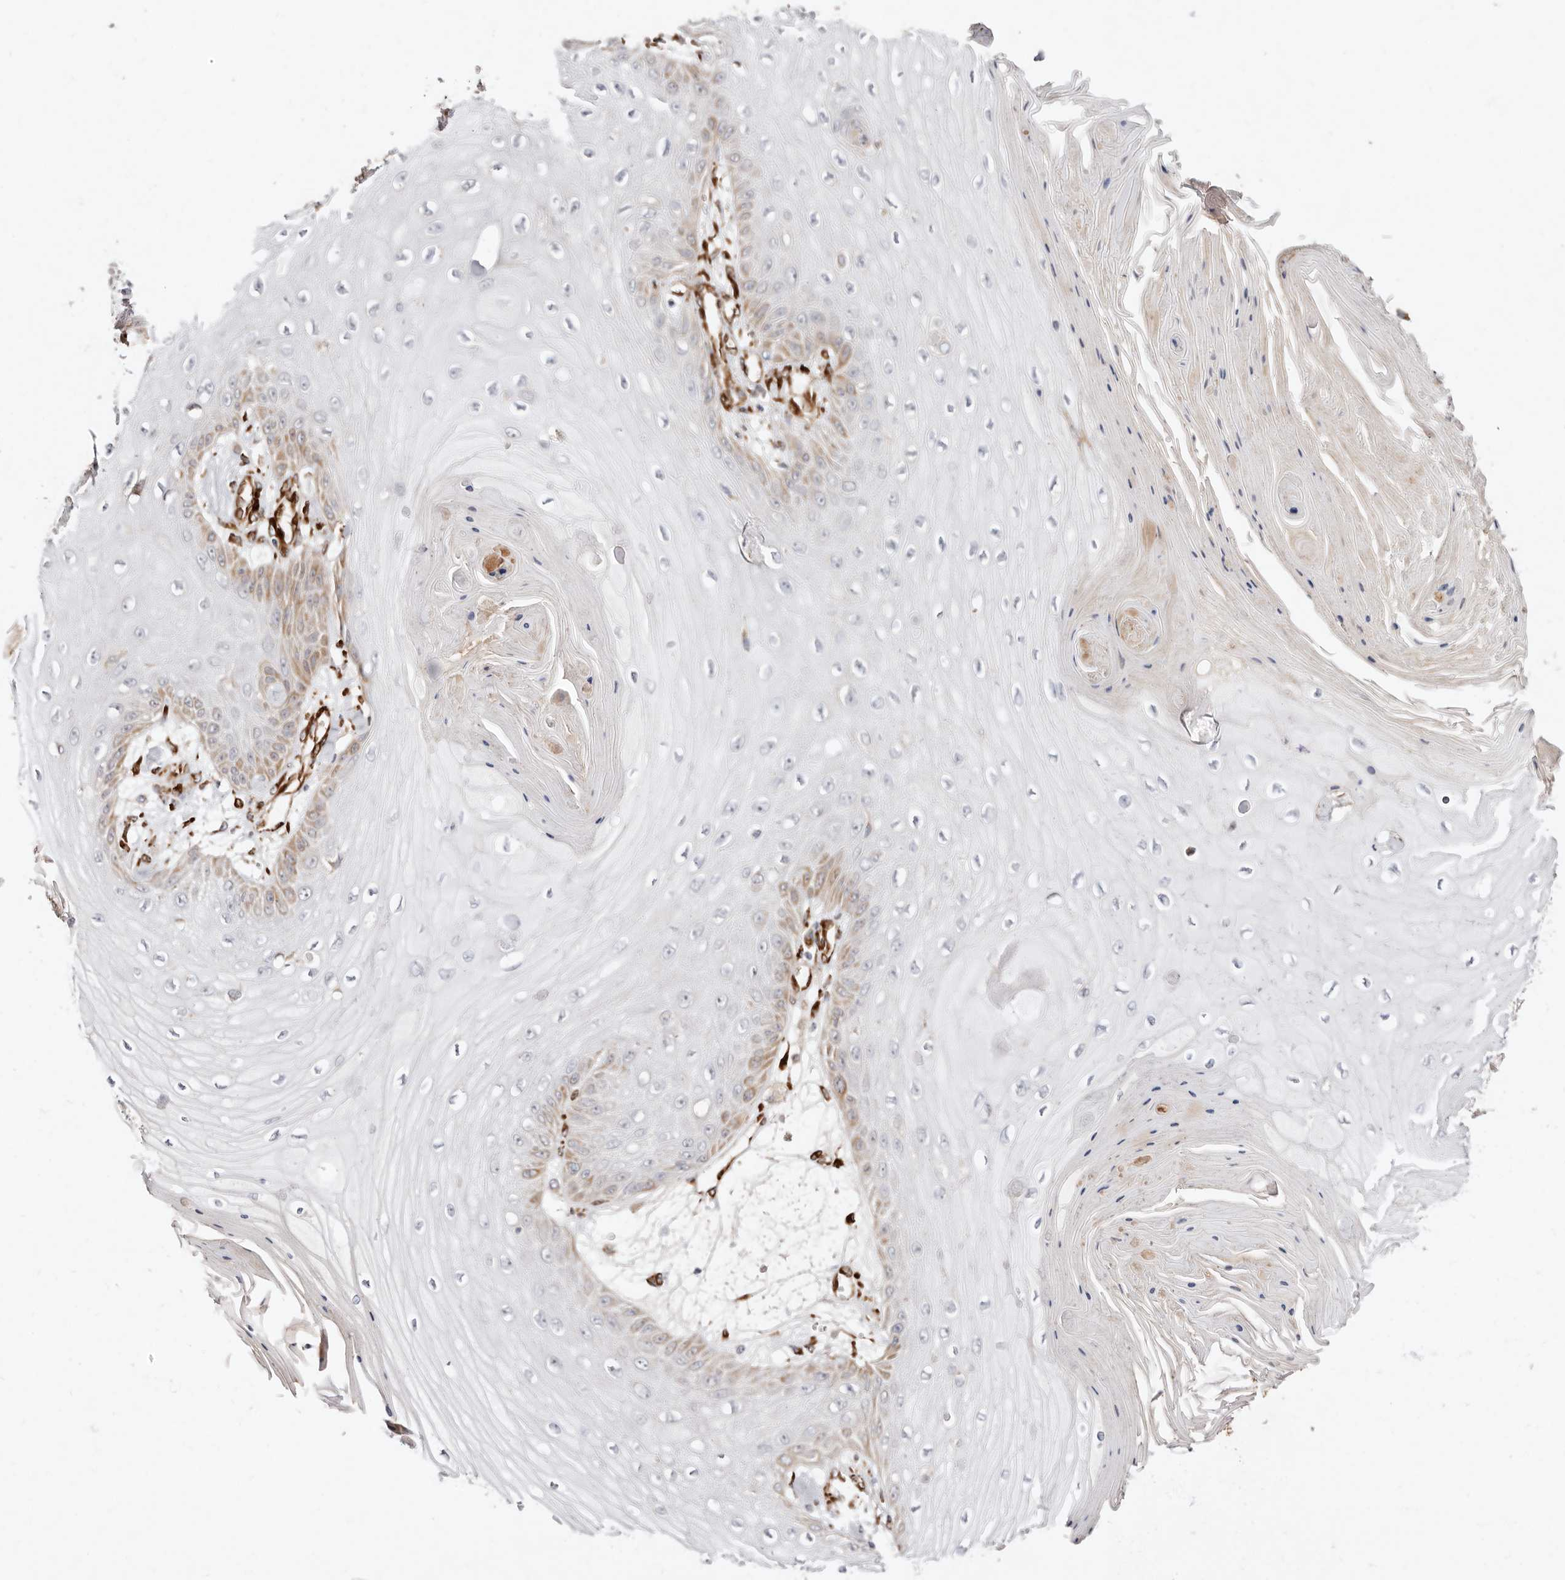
{"staining": {"intensity": "moderate", "quantity": "<25%", "location": "cytoplasmic/membranous"}, "tissue": "skin cancer", "cell_type": "Tumor cells", "image_type": "cancer", "snomed": [{"axis": "morphology", "description": "Squamous cell carcinoma, NOS"}, {"axis": "topography", "description": "Skin"}], "caption": "There is low levels of moderate cytoplasmic/membranous expression in tumor cells of skin cancer, as demonstrated by immunohistochemical staining (brown color).", "gene": "SERPINH1", "patient": {"sex": "male", "age": 74}}